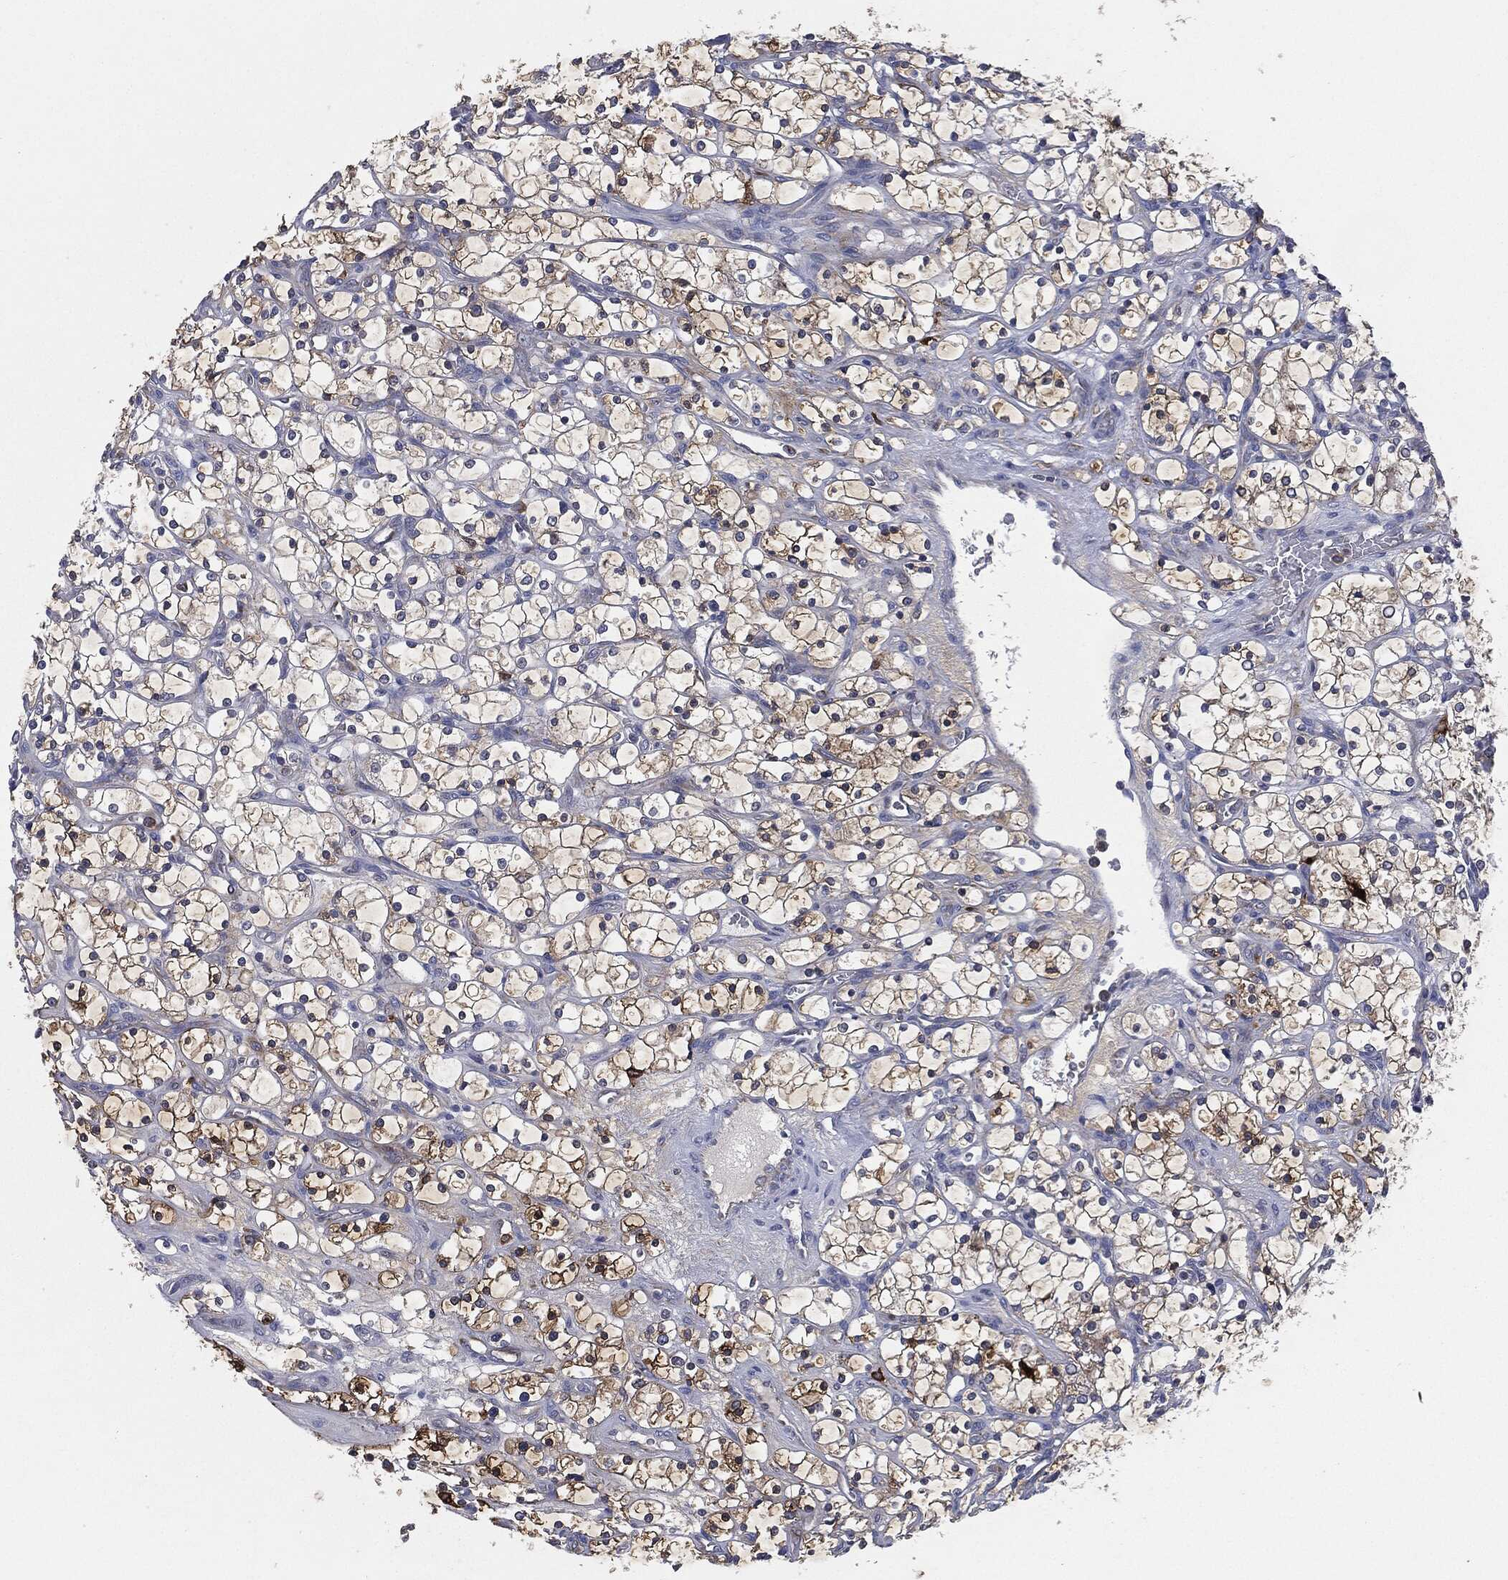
{"staining": {"intensity": "moderate", "quantity": "<25%", "location": "cytoplasmic/membranous"}, "tissue": "renal cancer", "cell_type": "Tumor cells", "image_type": "cancer", "snomed": [{"axis": "morphology", "description": "Adenocarcinoma, NOS"}, {"axis": "topography", "description": "Kidney"}], "caption": "Human renal cancer stained with a protein marker displays moderate staining in tumor cells.", "gene": "TMEM11", "patient": {"sex": "female", "age": 69}}